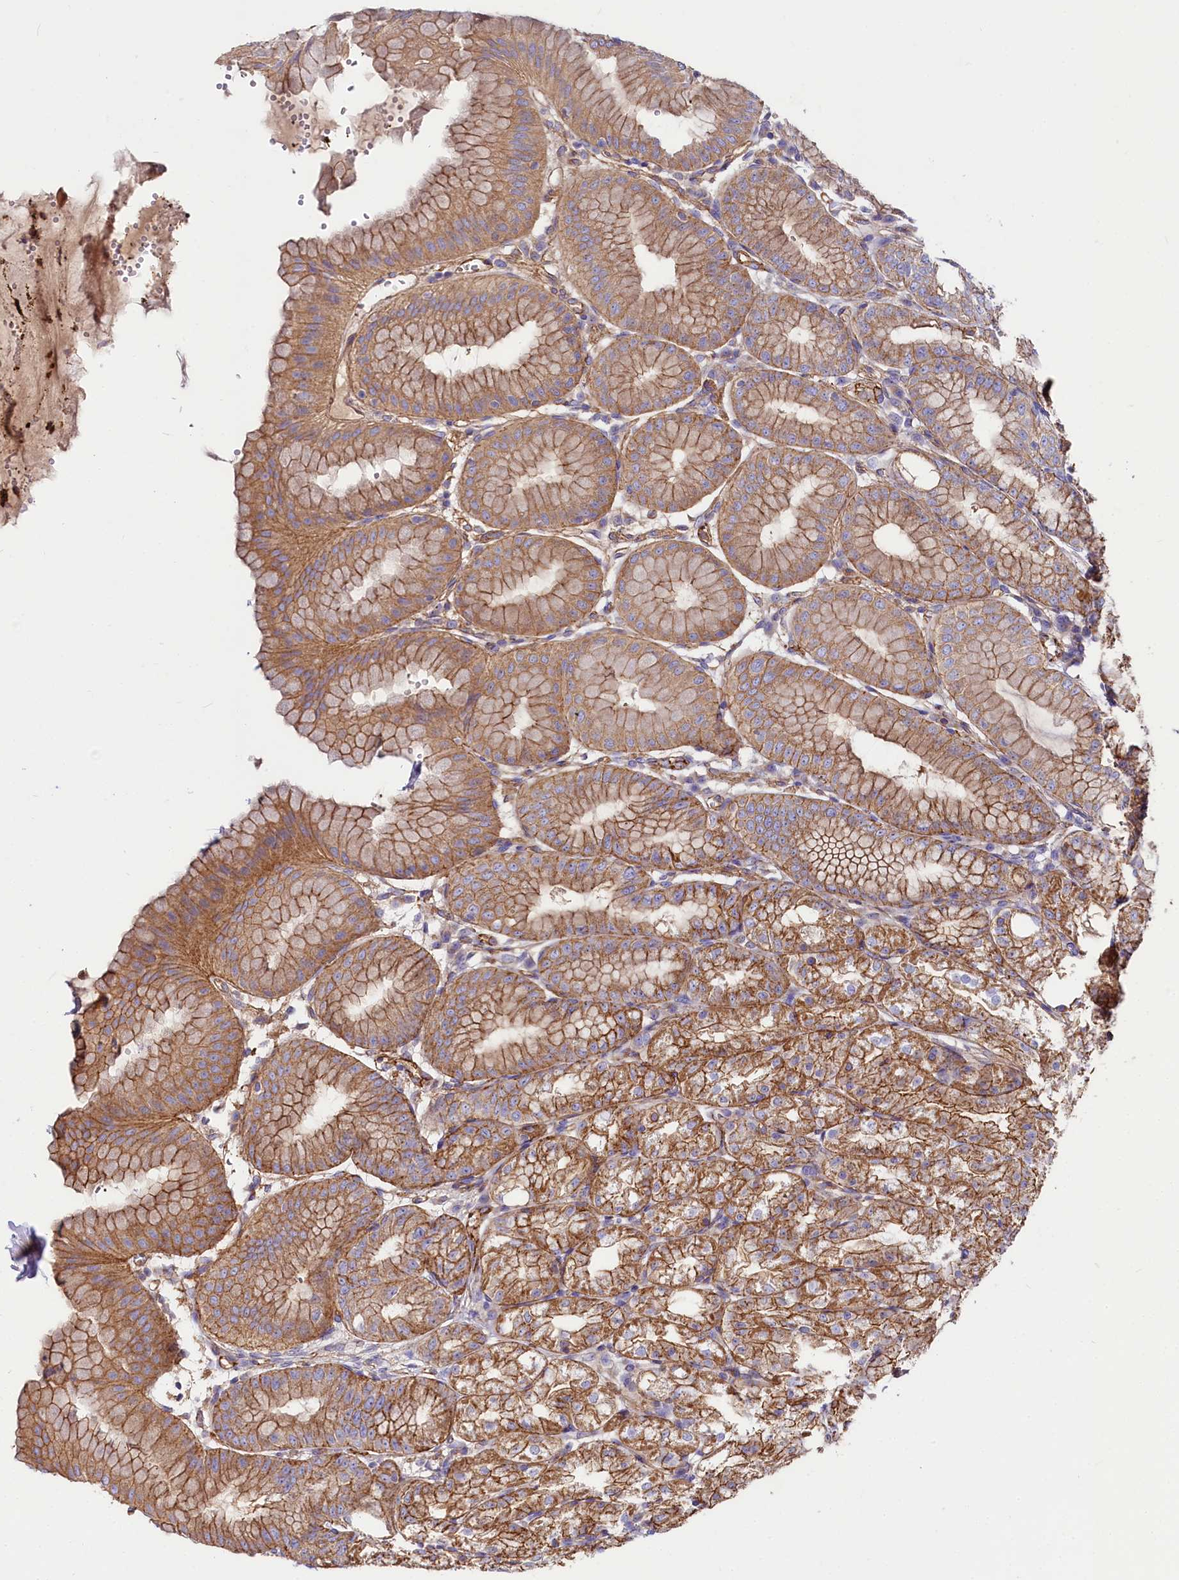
{"staining": {"intensity": "moderate", "quantity": ">75%", "location": "cytoplasmic/membranous"}, "tissue": "stomach", "cell_type": "Glandular cells", "image_type": "normal", "snomed": [{"axis": "morphology", "description": "Normal tissue, NOS"}, {"axis": "topography", "description": "Stomach, lower"}], "caption": "A brown stain highlights moderate cytoplasmic/membranous positivity of a protein in glandular cells of benign stomach. The protein is stained brown, and the nuclei are stained in blue (DAB (3,3'-diaminobenzidine) IHC with brightfield microscopy, high magnification).", "gene": "FCHSD2", "patient": {"sex": "male", "age": 71}}